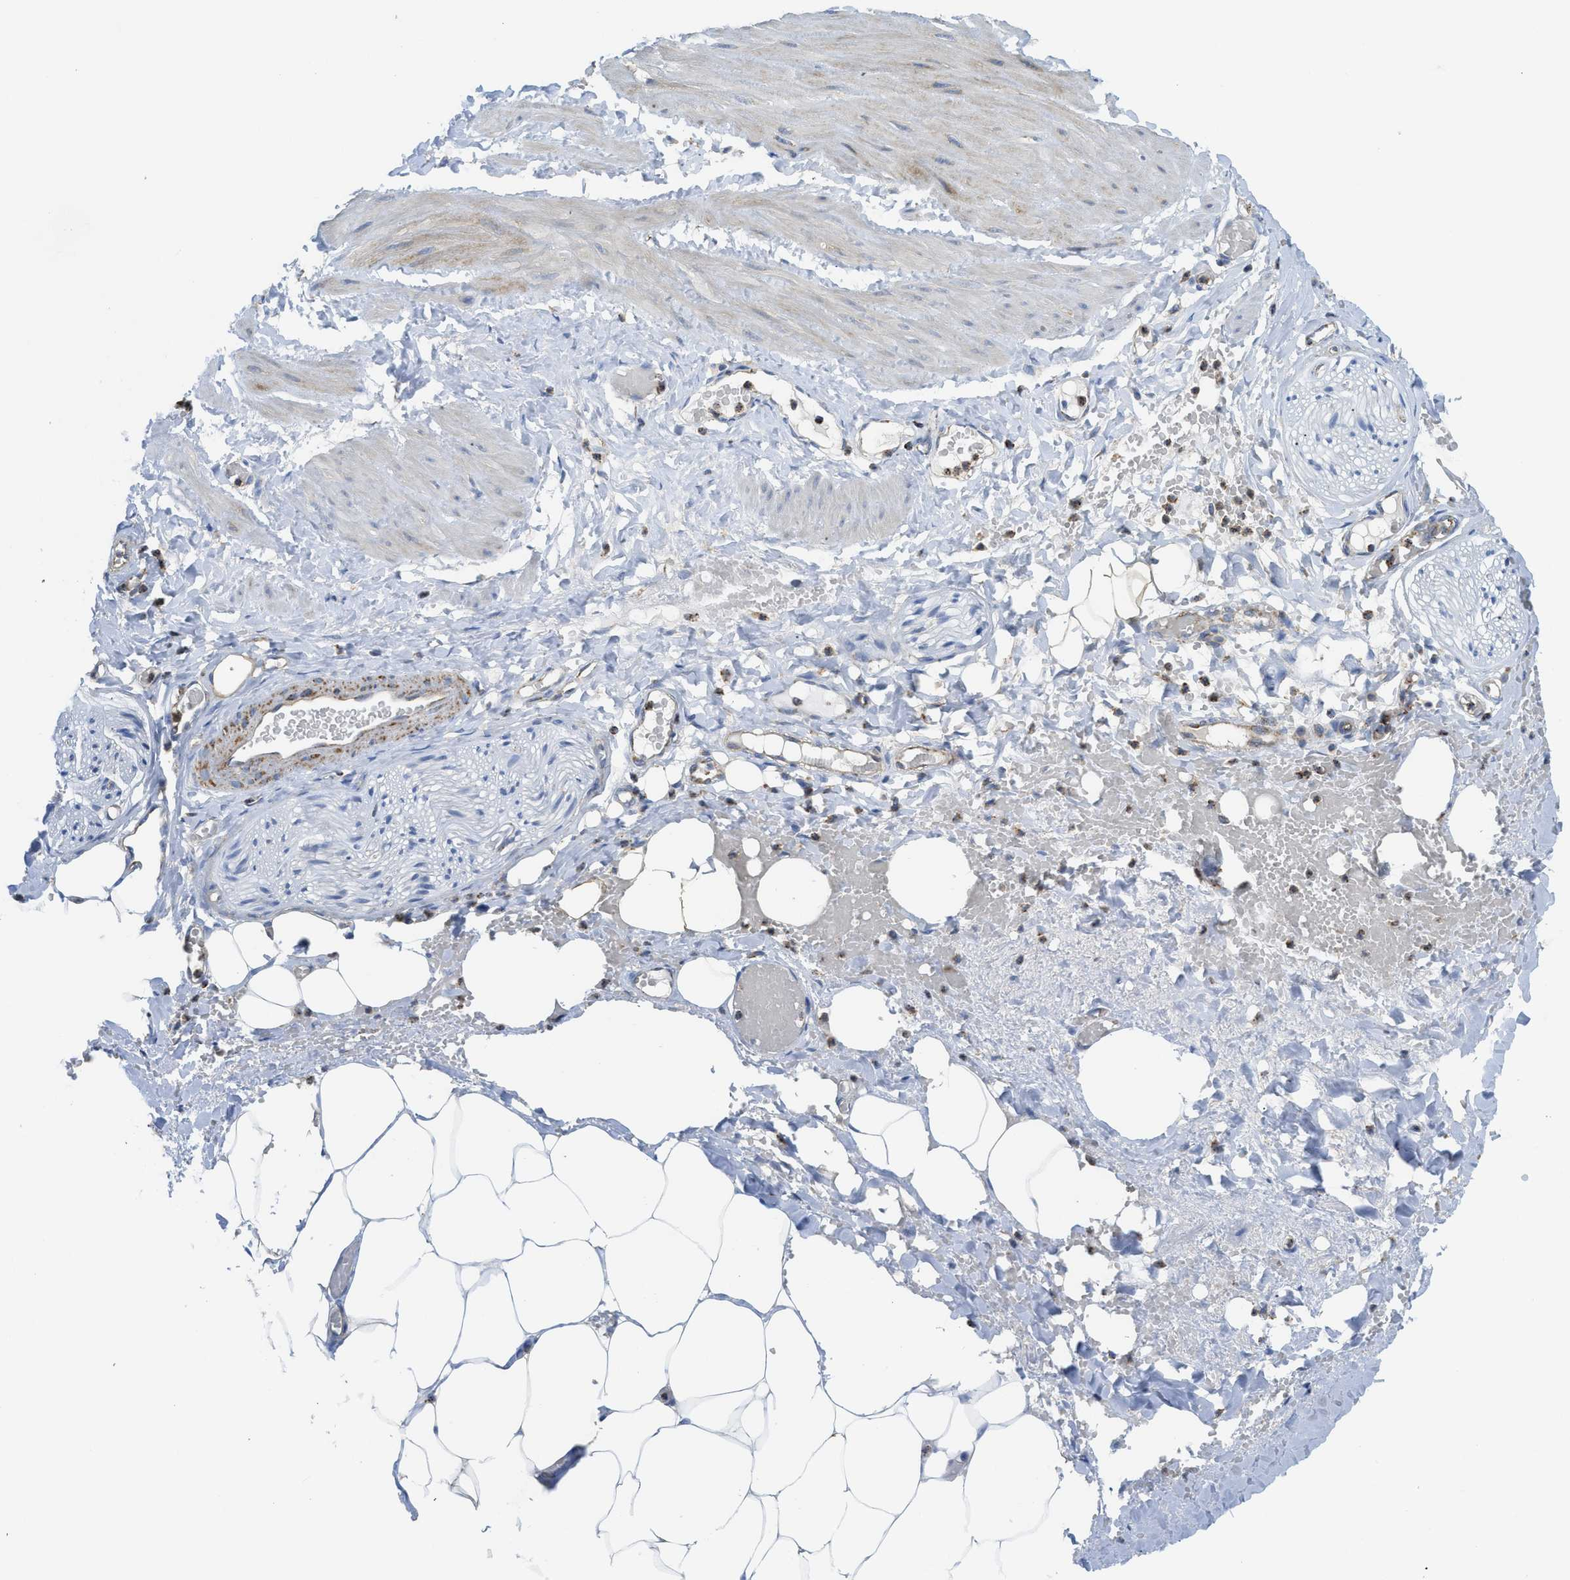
{"staining": {"intensity": "negative", "quantity": "none", "location": "none"}, "tissue": "adipose tissue", "cell_type": "Adipocytes", "image_type": "normal", "snomed": [{"axis": "morphology", "description": "Normal tissue, NOS"}, {"axis": "topography", "description": "Soft tissue"}, {"axis": "topography", "description": "Vascular tissue"}], "caption": "This histopathology image is of normal adipose tissue stained with immunohistochemistry to label a protein in brown with the nuclei are counter-stained blue. There is no staining in adipocytes.", "gene": "SQOR", "patient": {"sex": "female", "age": 35}}